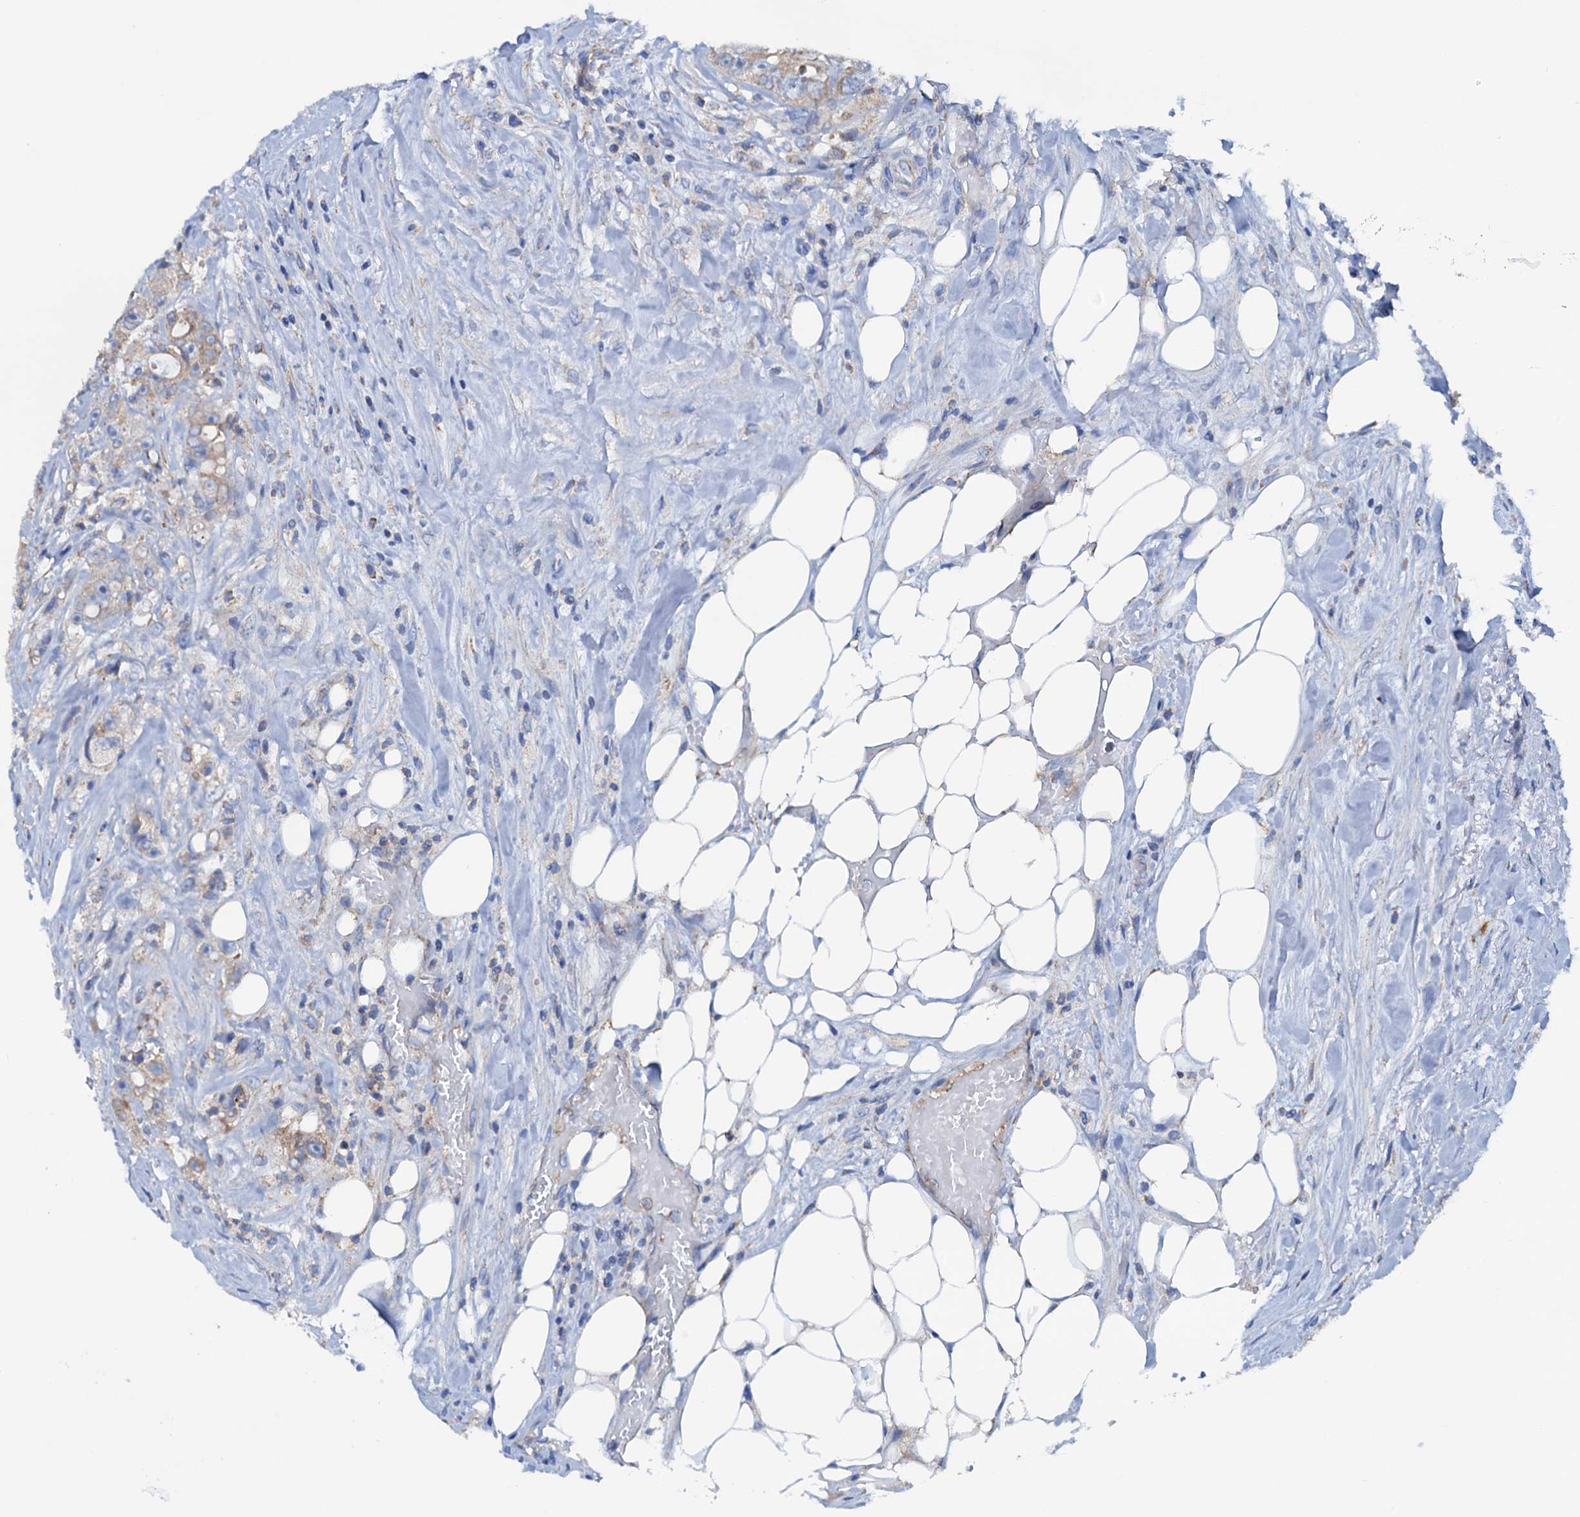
{"staining": {"intensity": "weak", "quantity": "<25%", "location": "cytoplasmic/membranous"}, "tissue": "colorectal cancer", "cell_type": "Tumor cells", "image_type": "cancer", "snomed": [{"axis": "morphology", "description": "Adenocarcinoma, NOS"}, {"axis": "topography", "description": "Colon"}], "caption": "Immunohistochemistry histopathology image of neoplastic tissue: colorectal adenocarcinoma stained with DAB (3,3'-diaminobenzidine) reveals no significant protein staining in tumor cells.", "gene": "RASSF9", "patient": {"sex": "female", "age": 46}}